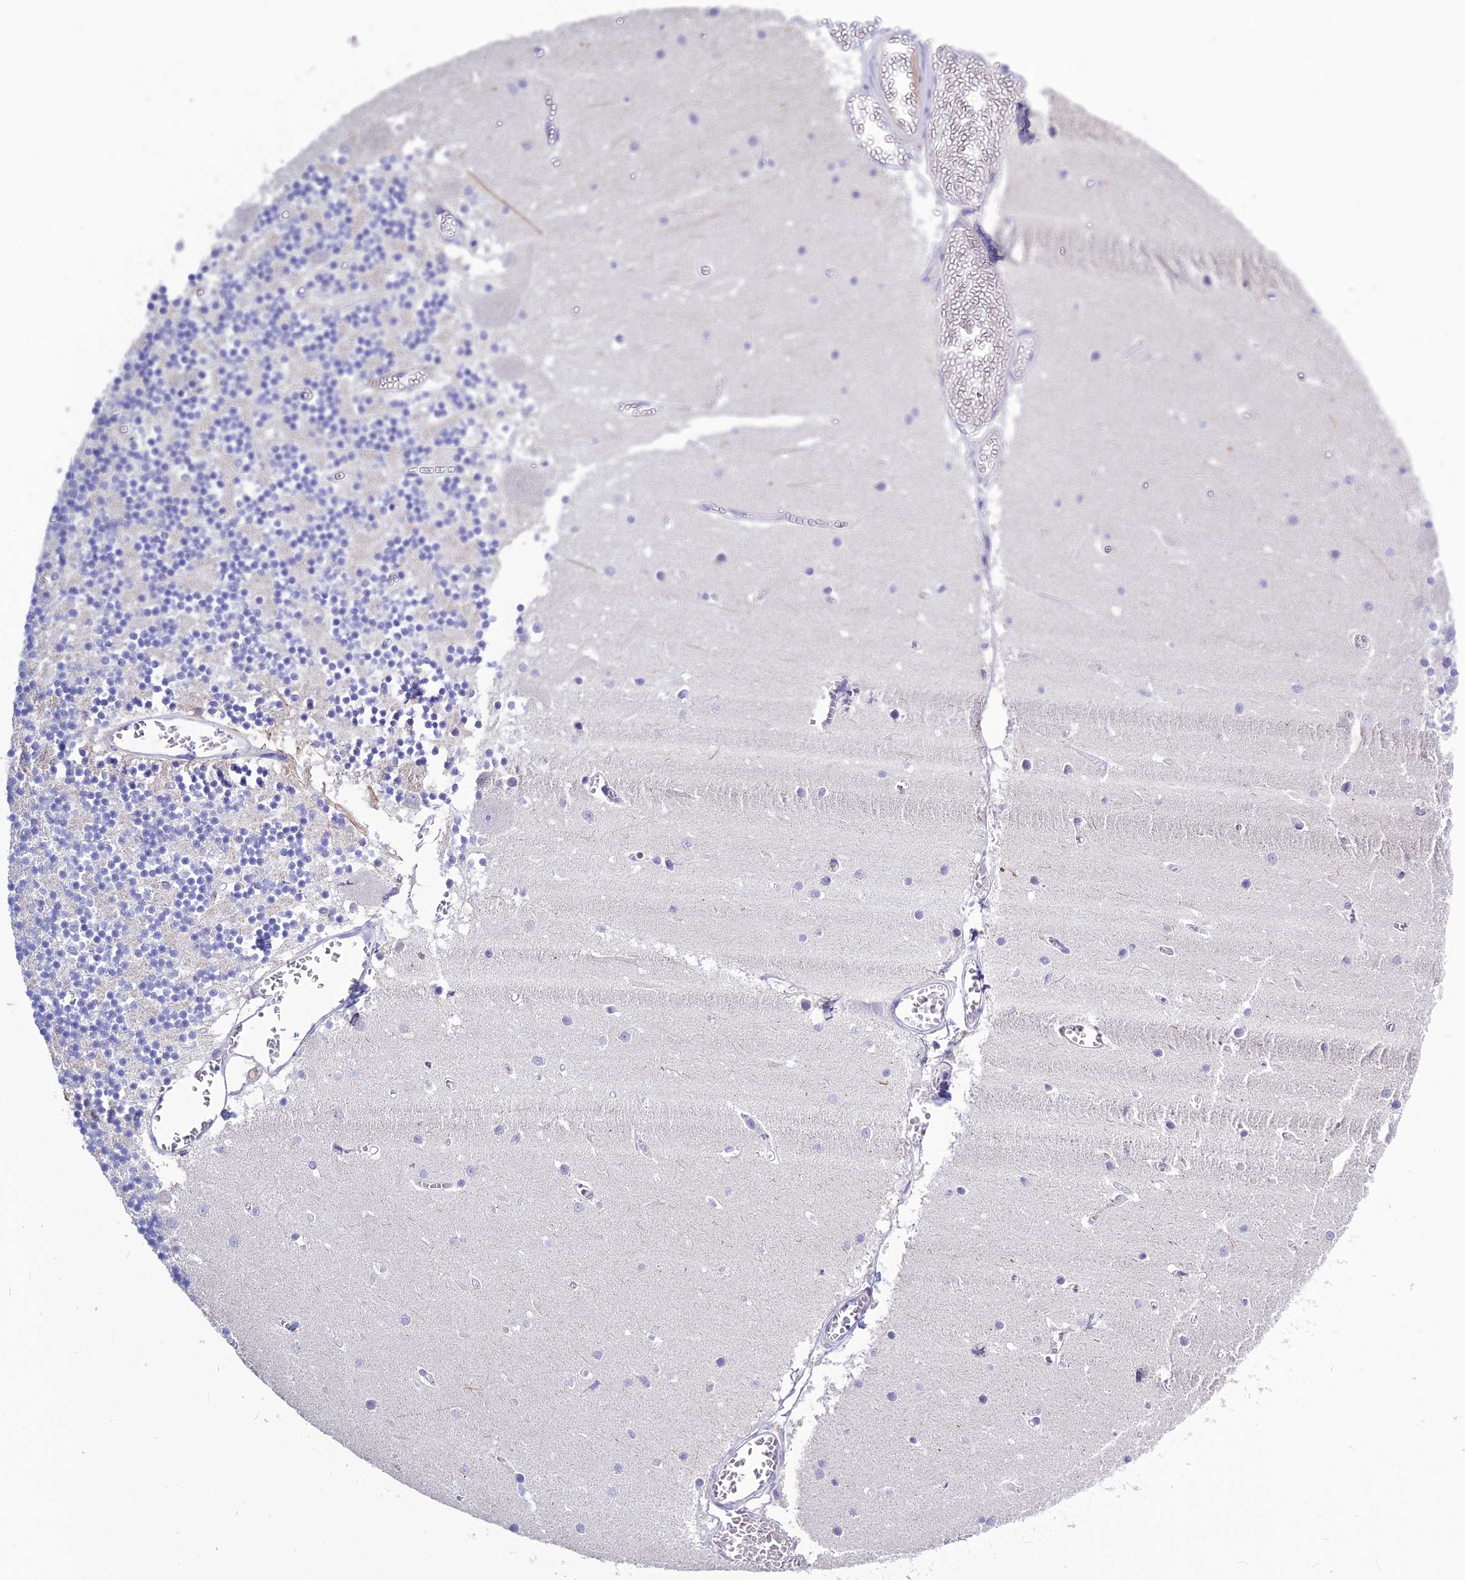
{"staining": {"intensity": "negative", "quantity": "none", "location": "none"}, "tissue": "cerebellum", "cell_type": "Cells in granular layer", "image_type": "normal", "snomed": [{"axis": "morphology", "description": "Normal tissue, NOS"}, {"axis": "topography", "description": "Cerebellum"}], "caption": "A high-resolution image shows immunohistochemistry staining of unremarkable cerebellum, which displays no significant staining in cells in granular layer.", "gene": "BHMT2", "patient": {"sex": "female", "age": 28}}